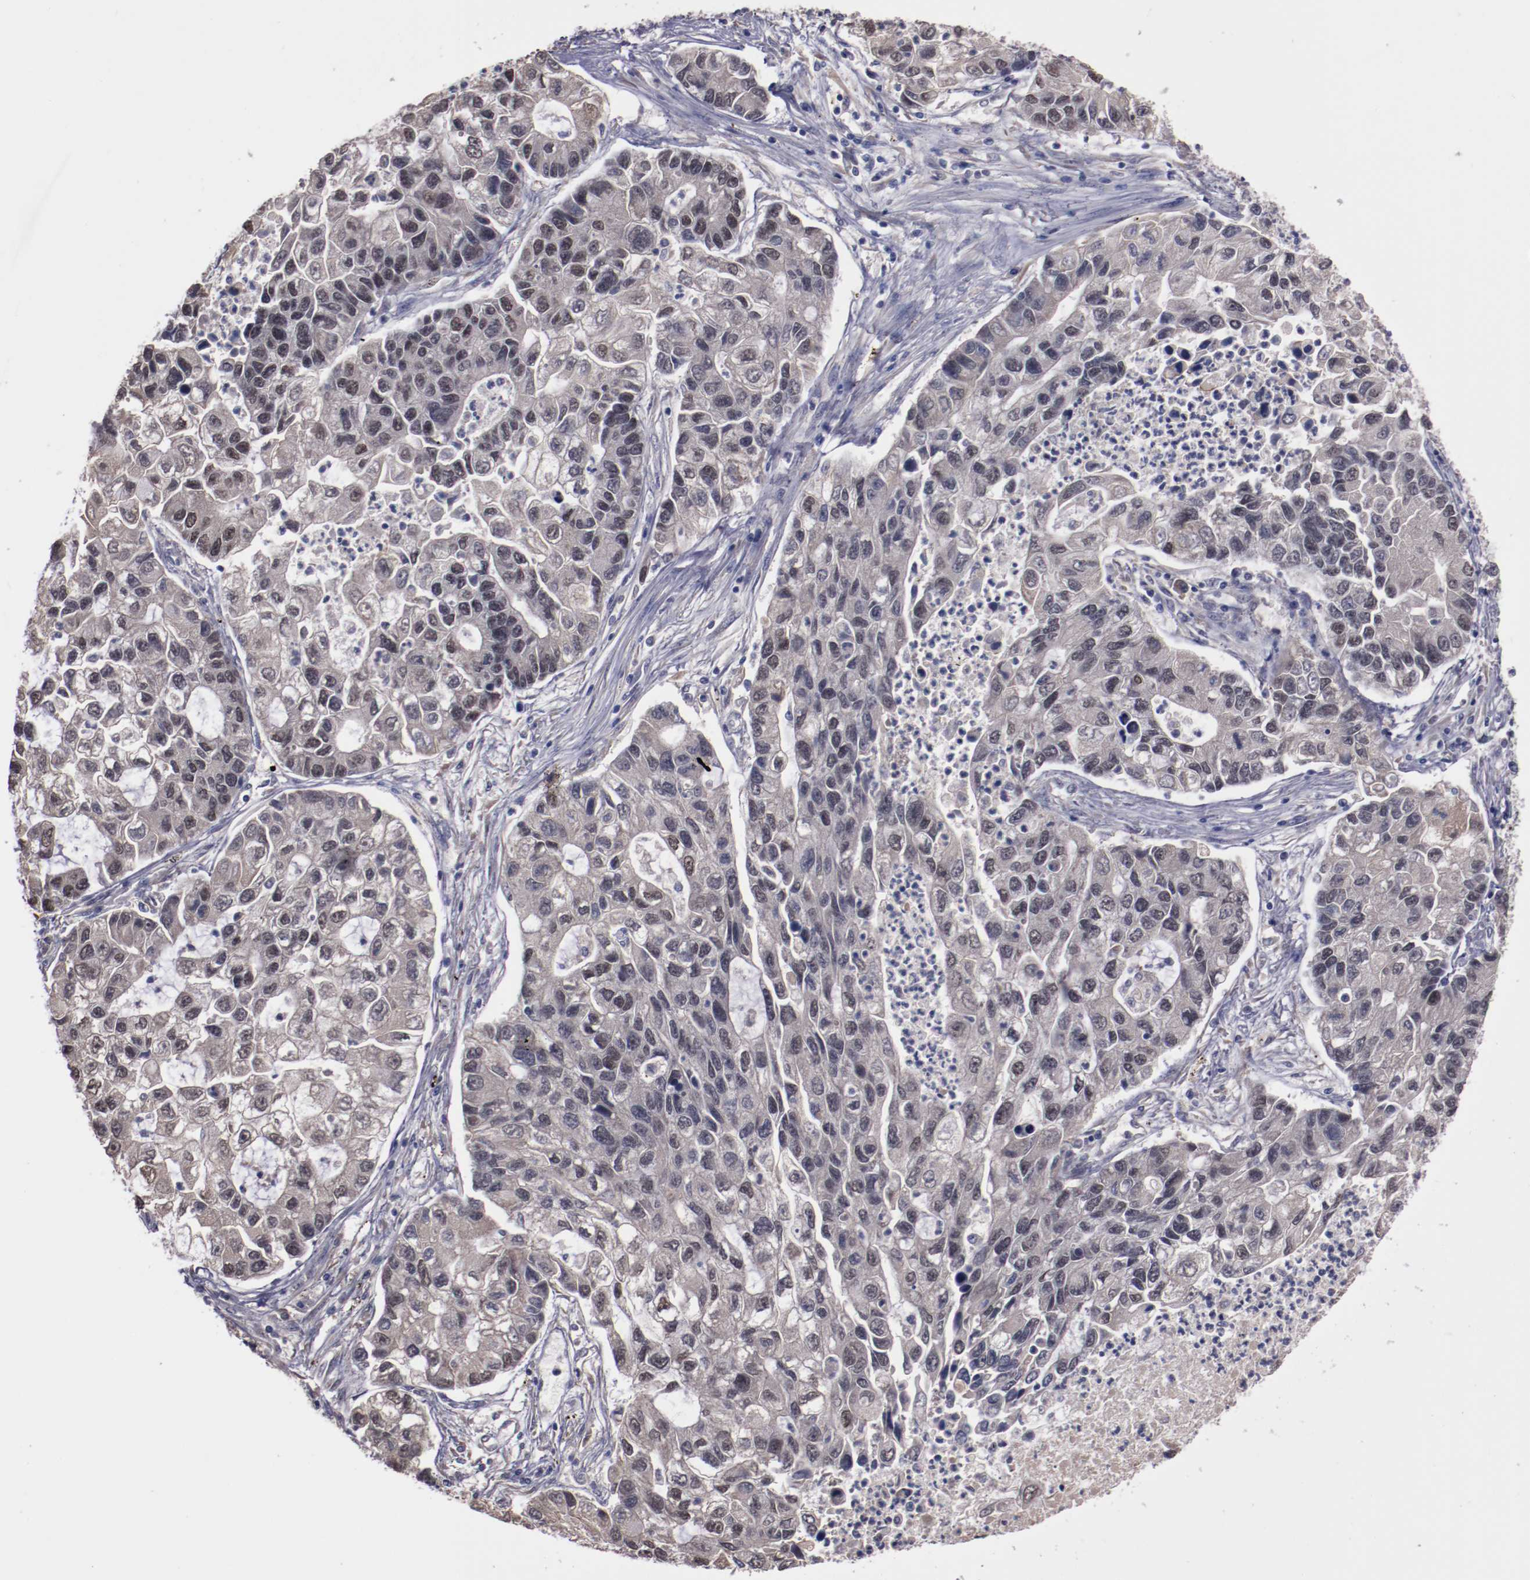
{"staining": {"intensity": "weak", "quantity": "<25%", "location": "cytoplasmic/membranous"}, "tissue": "lung cancer", "cell_type": "Tumor cells", "image_type": "cancer", "snomed": [{"axis": "morphology", "description": "Adenocarcinoma, NOS"}, {"axis": "topography", "description": "Lung"}], "caption": "Immunohistochemistry (IHC) photomicrograph of neoplastic tissue: human lung cancer (adenocarcinoma) stained with DAB (3,3'-diaminobenzidine) demonstrates no significant protein positivity in tumor cells.", "gene": "FAM81A", "patient": {"sex": "female", "age": 51}}